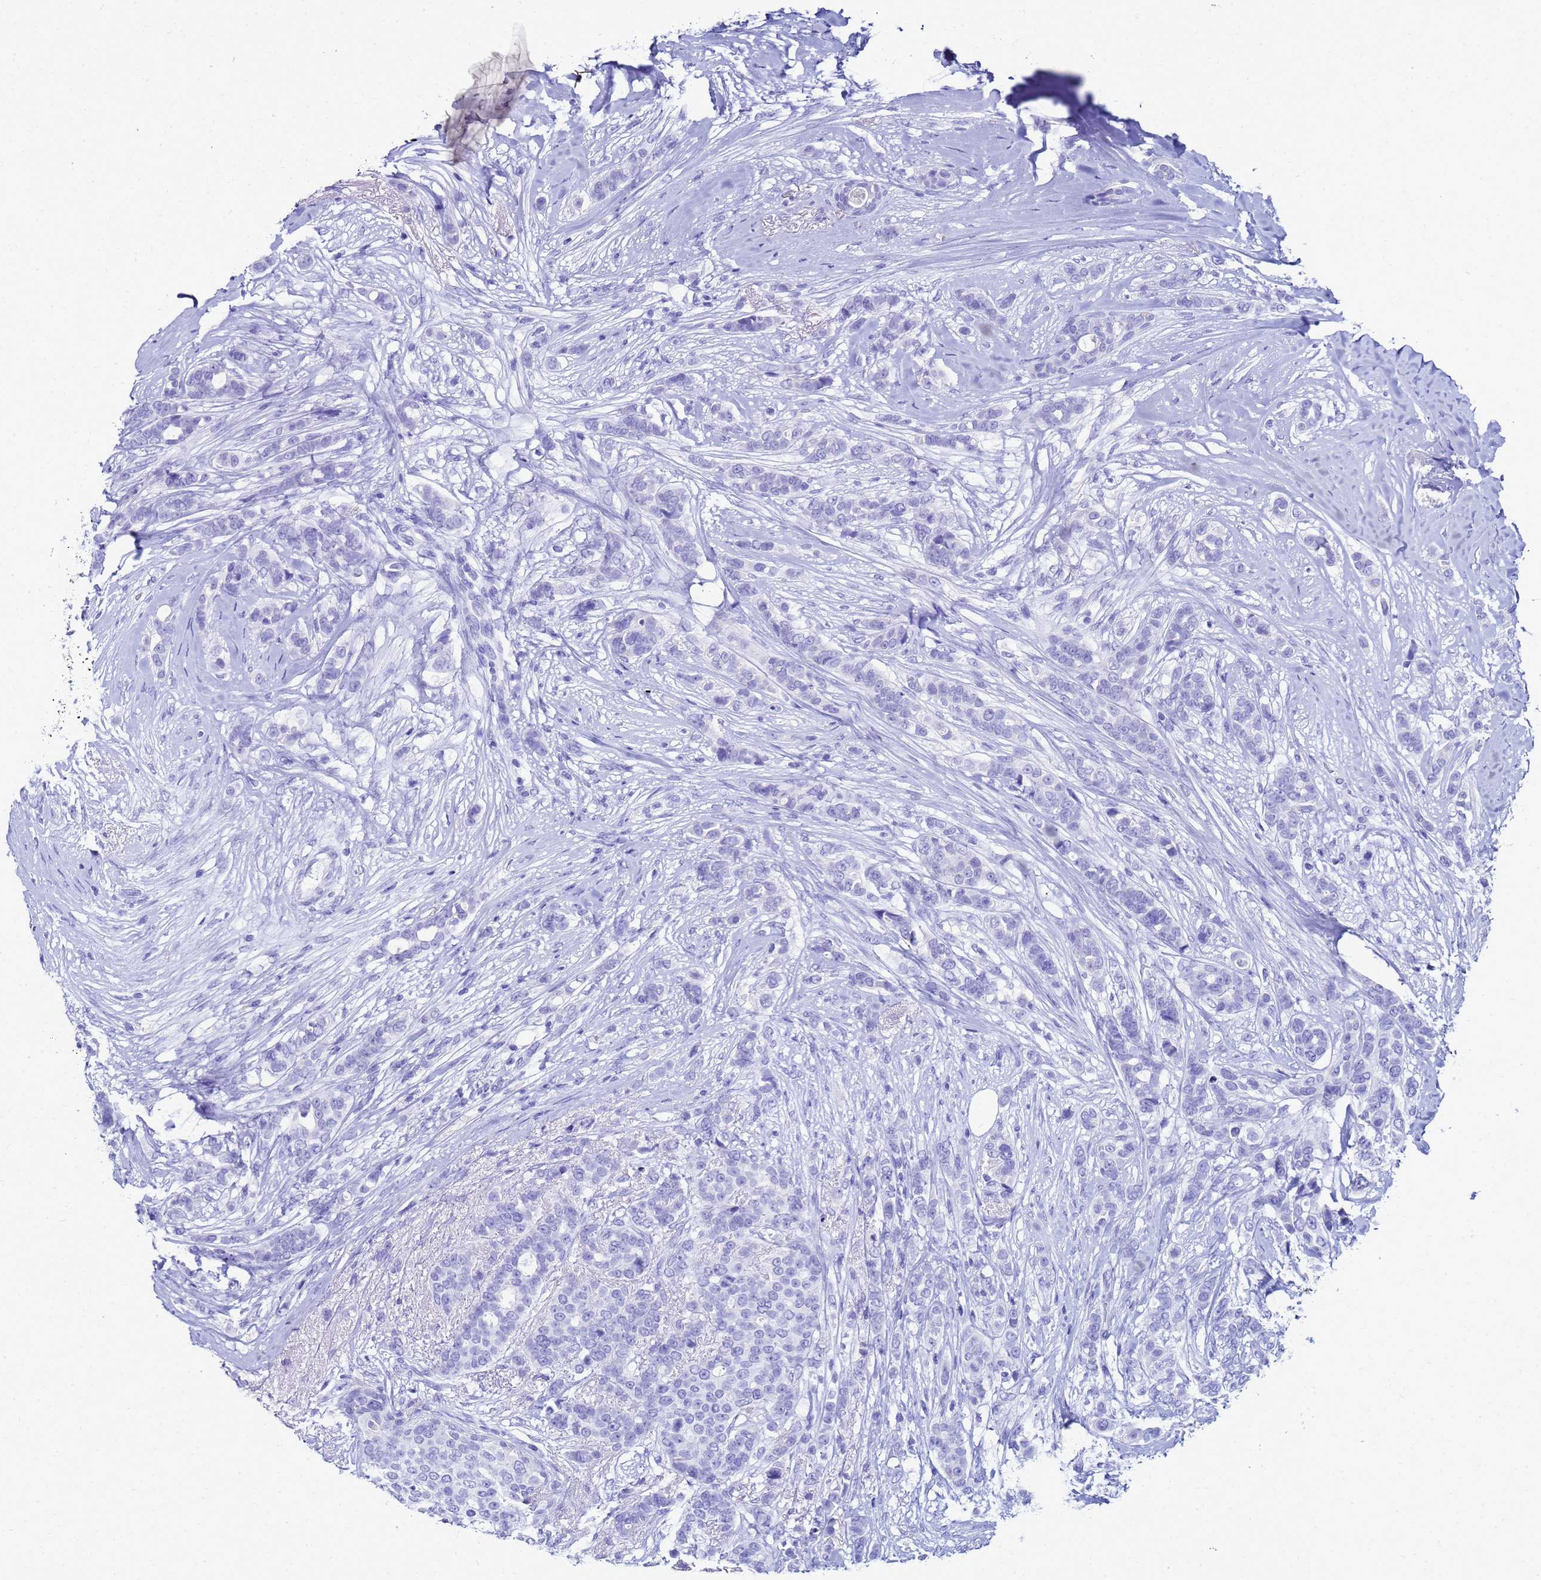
{"staining": {"intensity": "negative", "quantity": "none", "location": "none"}, "tissue": "breast cancer", "cell_type": "Tumor cells", "image_type": "cancer", "snomed": [{"axis": "morphology", "description": "Lobular carcinoma"}, {"axis": "topography", "description": "Breast"}], "caption": "Breast cancer (lobular carcinoma) was stained to show a protein in brown. There is no significant positivity in tumor cells. (DAB (3,3'-diaminobenzidine) IHC visualized using brightfield microscopy, high magnification).", "gene": "CKB", "patient": {"sex": "female", "age": 51}}